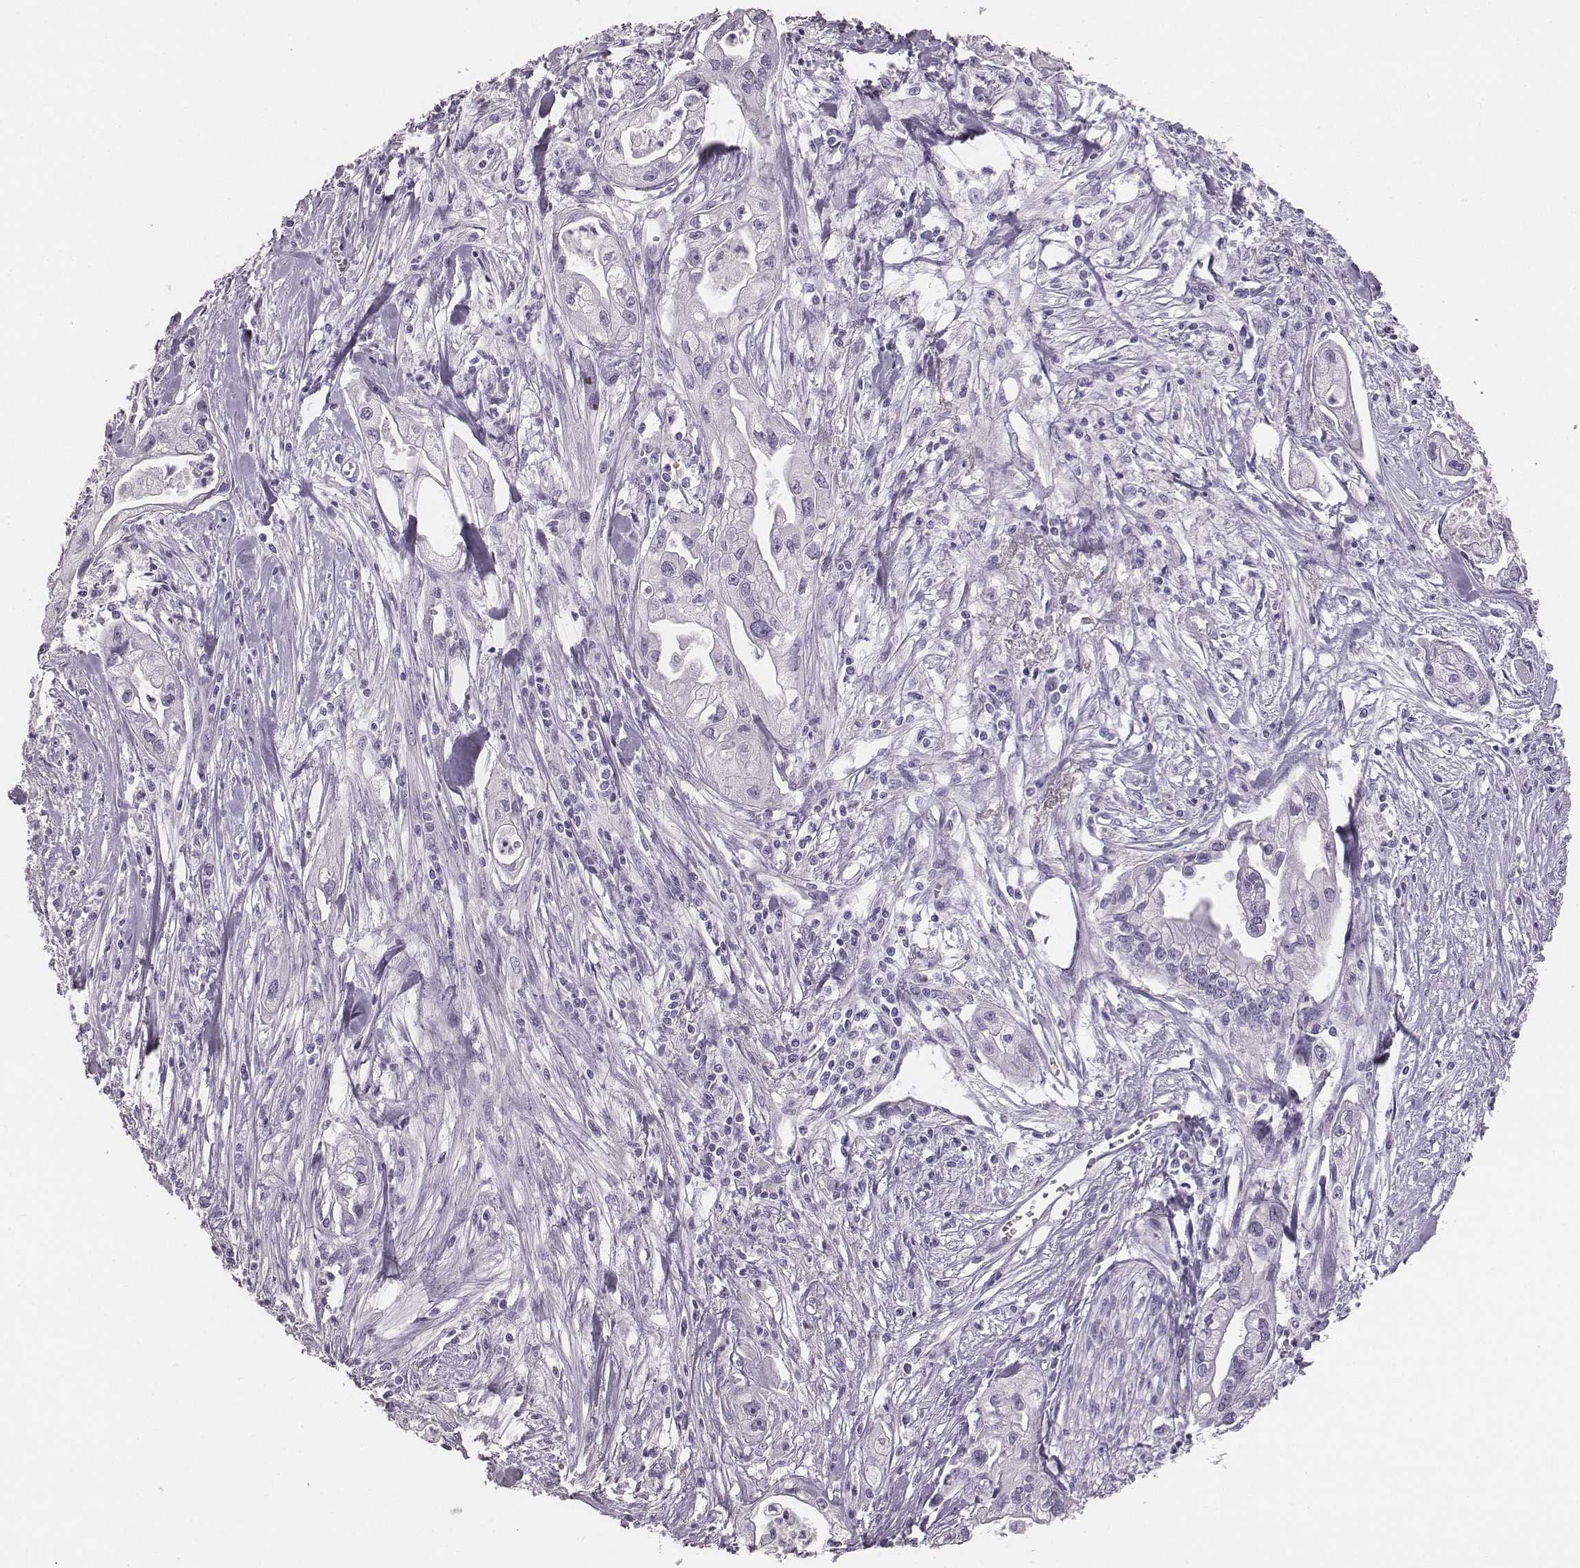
{"staining": {"intensity": "negative", "quantity": "none", "location": "none"}, "tissue": "pancreatic cancer", "cell_type": "Tumor cells", "image_type": "cancer", "snomed": [{"axis": "morphology", "description": "Adenocarcinoma, NOS"}, {"axis": "topography", "description": "Pancreas"}], "caption": "A photomicrograph of pancreatic adenocarcinoma stained for a protein reveals no brown staining in tumor cells. Brightfield microscopy of immunohistochemistry (IHC) stained with DAB (3,3'-diaminobenzidine) (brown) and hematoxylin (blue), captured at high magnification.", "gene": "HBZ", "patient": {"sex": "male", "age": 70}}